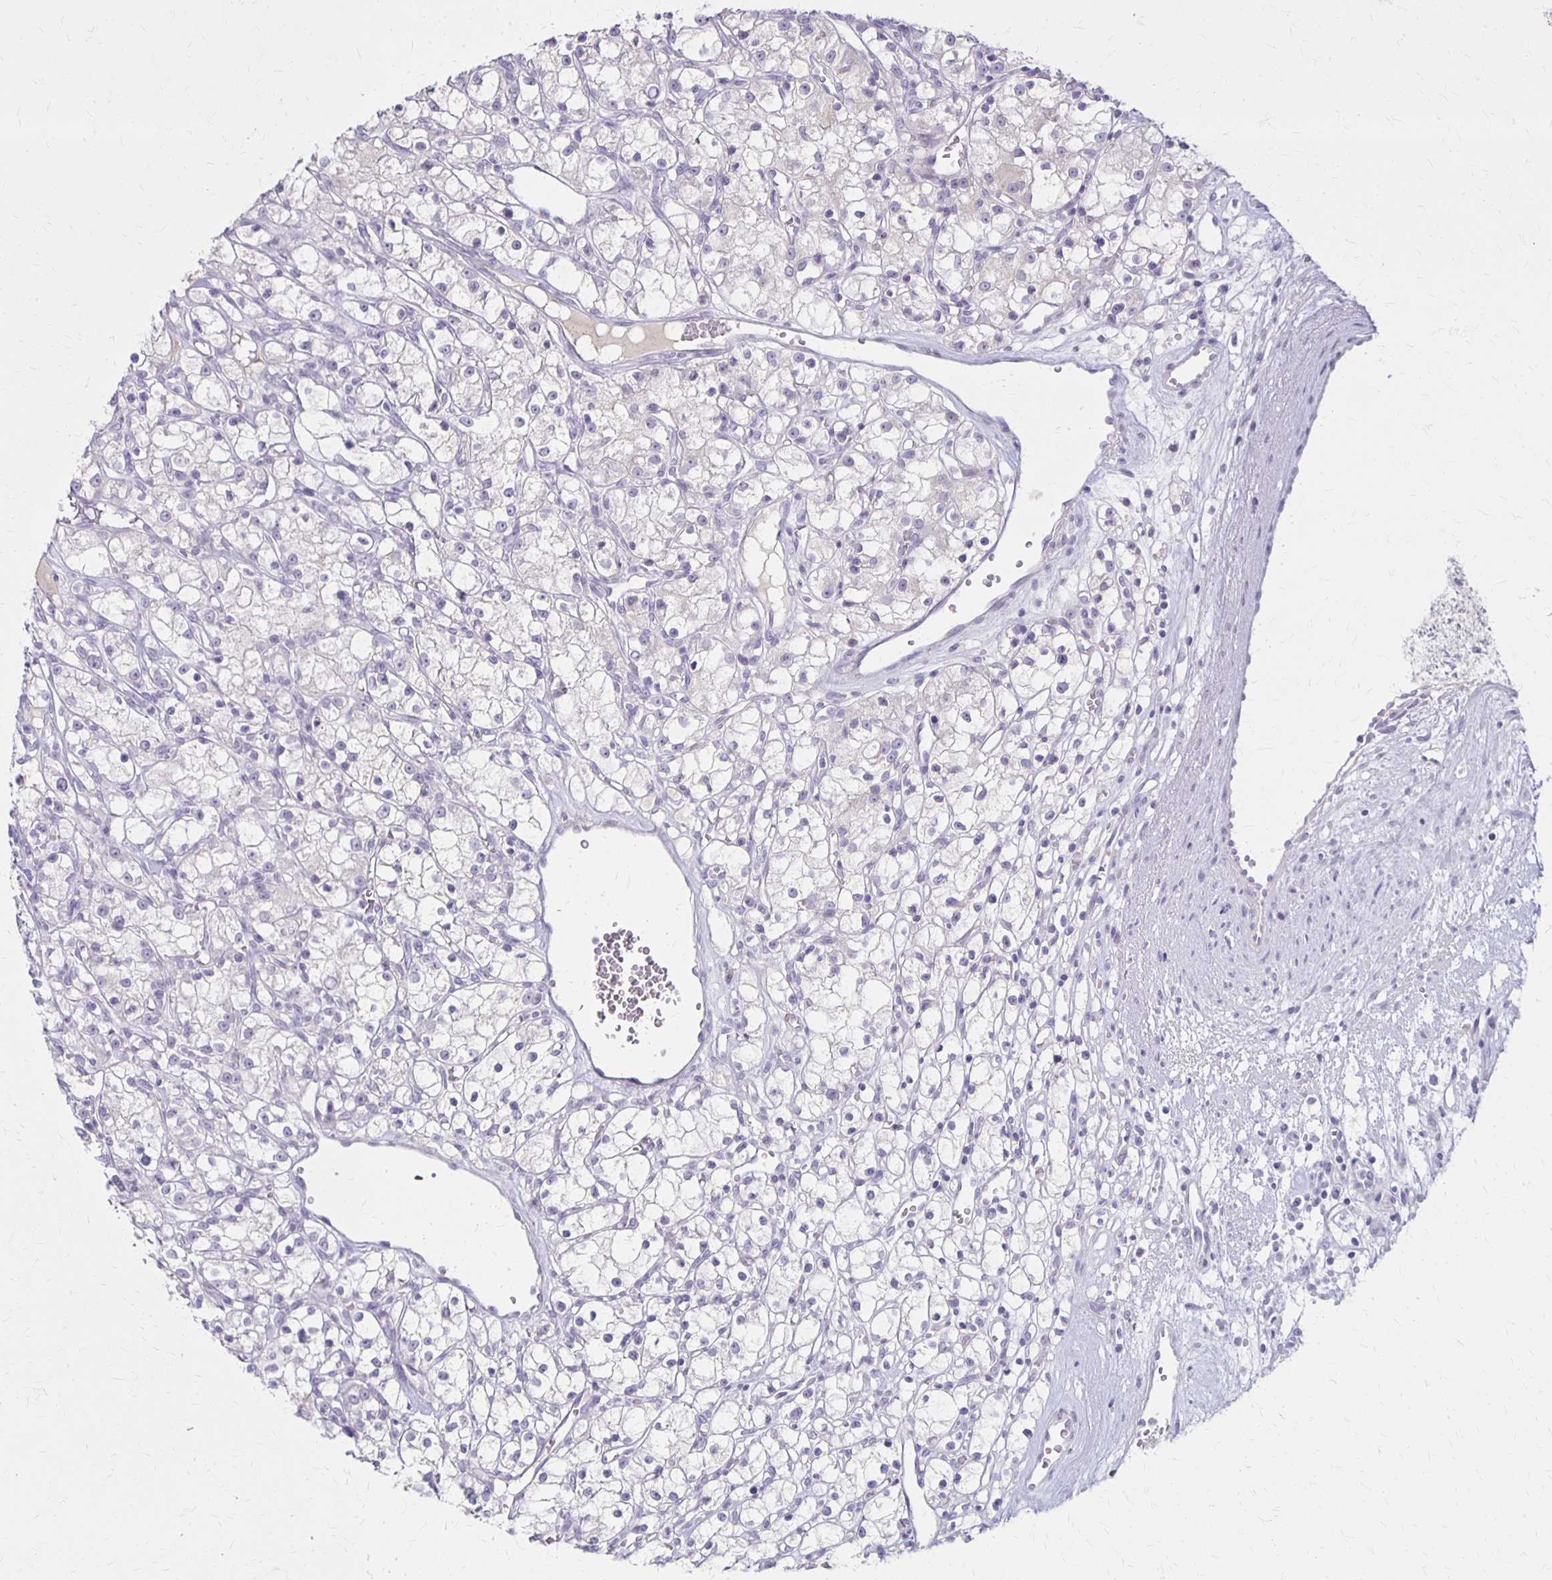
{"staining": {"intensity": "negative", "quantity": "none", "location": "none"}, "tissue": "renal cancer", "cell_type": "Tumor cells", "image_type": "cancer", "snomed": [{"axis": "morphology", "description": "Adenocarcinoma, NOS"}, {"axis": "topography", "description": "Kidney"}], "caption": "Renal cancer stained for a protein using immunohistochemistry (IHC) reveals no staining tumor cells.", "gene": "SLC35E2B", "patient": {"sex": "female", "age": 59}}